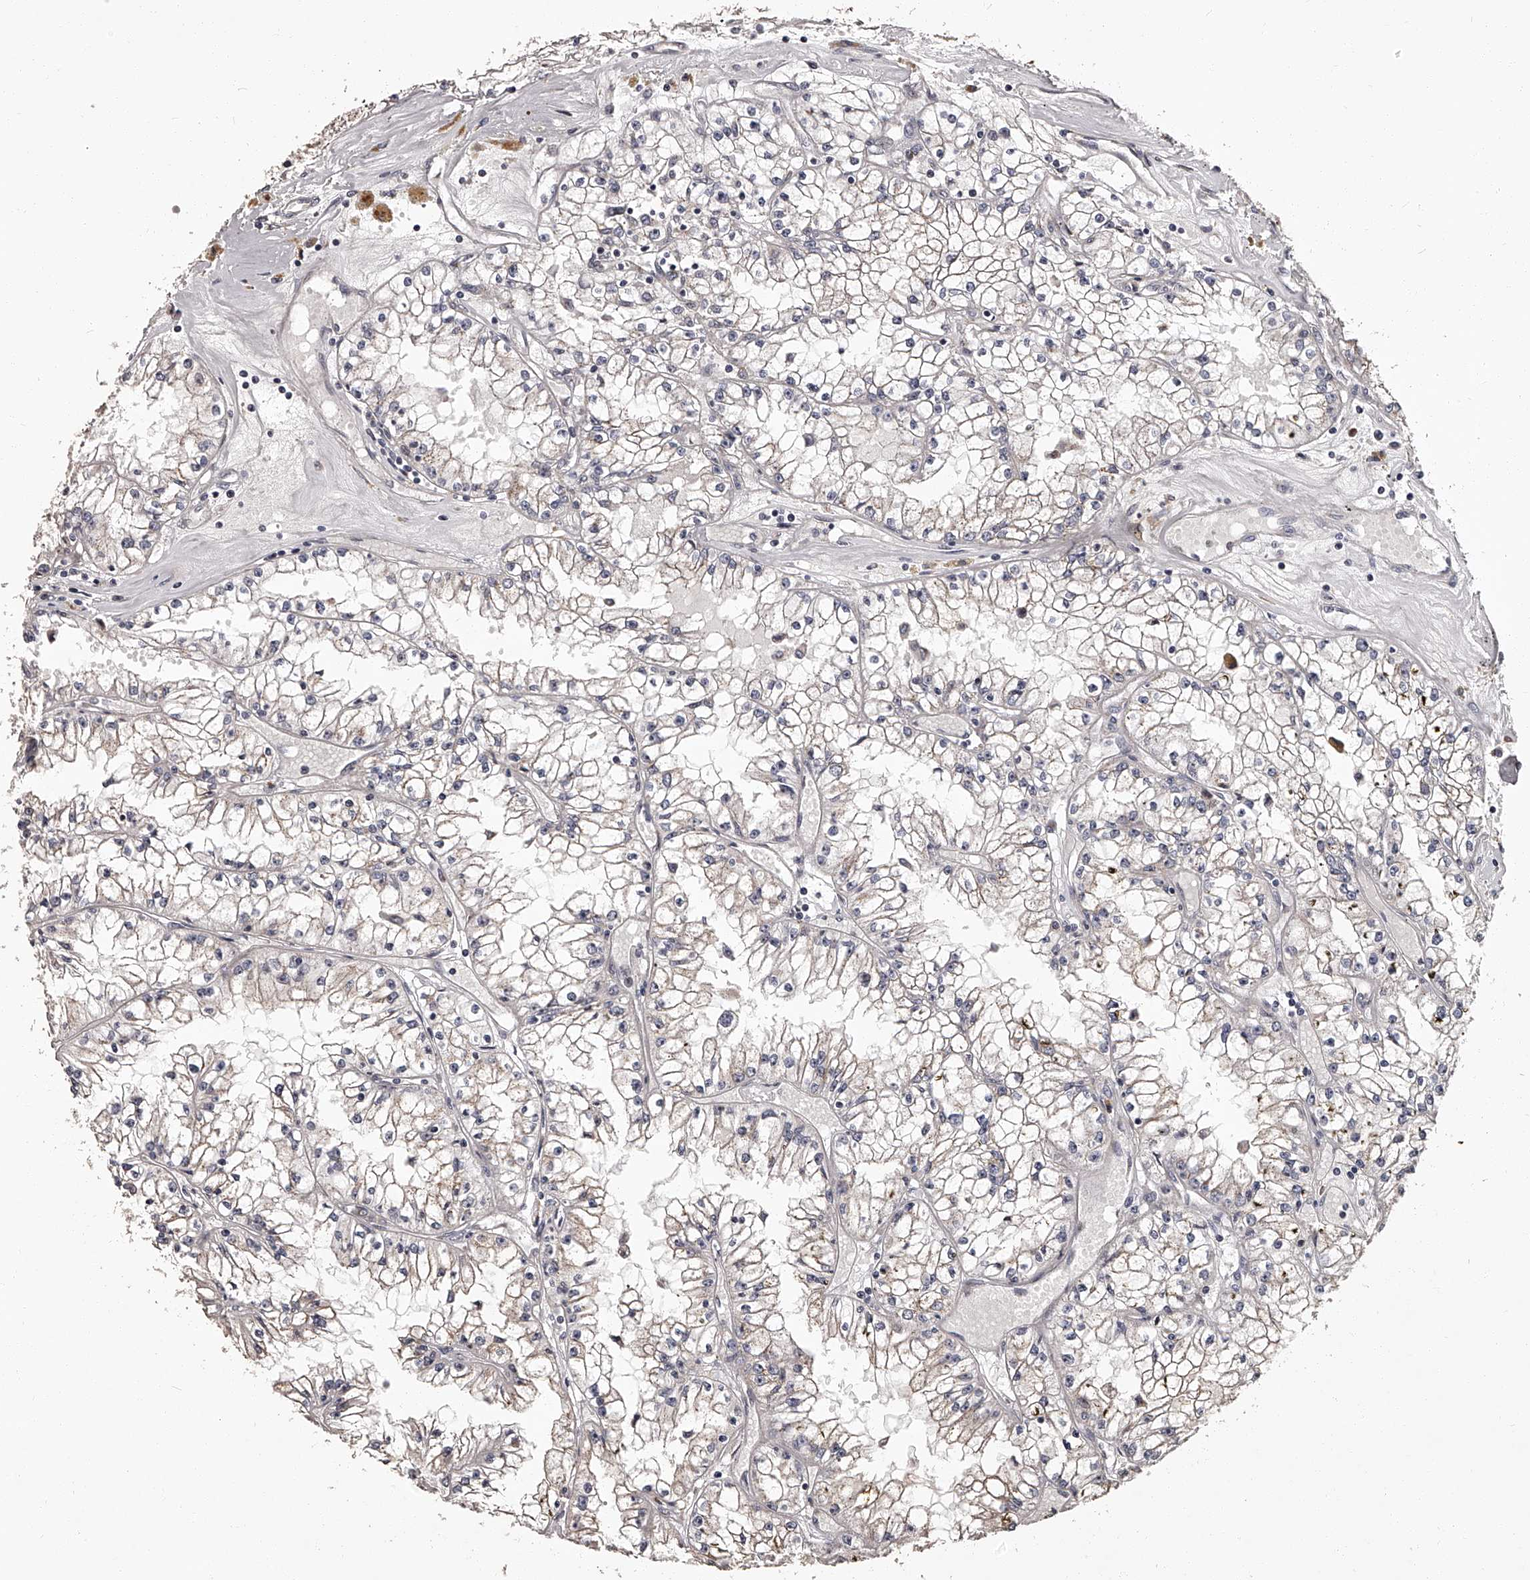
{"staining": {"intensity": "negative", "quantity": "none", "location": "none"}, "tissue": "renal cancer", "cell_type": "Tumor cells", "image_type": "cancer", "snomed": [{"axis": "morphology", "description": "Adenocarcinoma, NOS"}, {"axis": "topography", "description": "Kidney"}], "caption": "High power microscopy micrograph of an IHC histopathology image of adenocarcinoma (renal), revealing no significant expression in tumor cells.", "gene": "RSC1A1", "patient": {"sex": "male", "age": 56}}